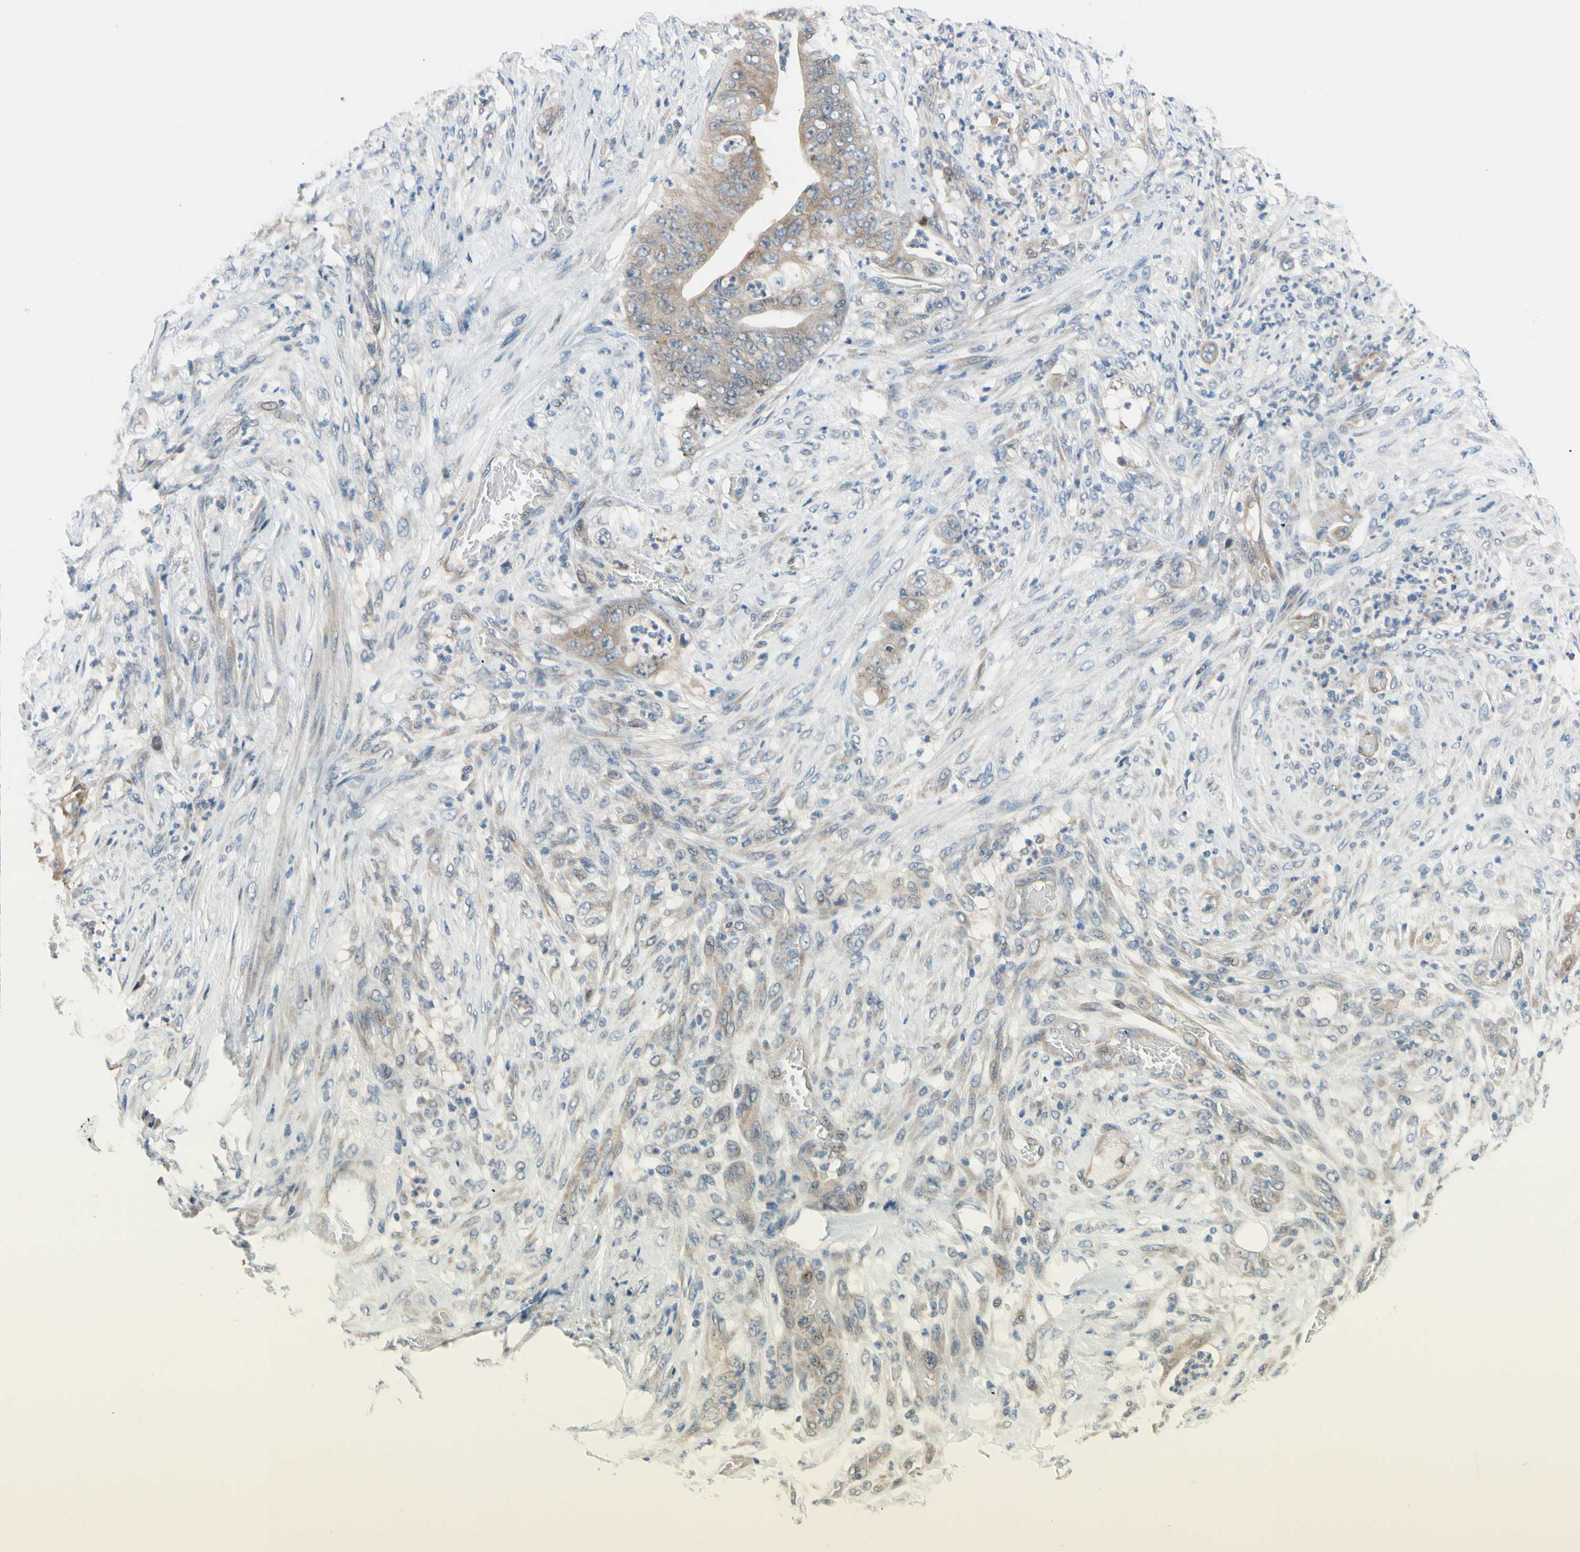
{"staining": {"intensity": "moderate", "quantity": ">75%", "location": "cytoplasmic/membranous"}, "tissue": "stomach cancer", "cell_type": "Tumor cells", "image_type": "cancer", "snomed": [{"axis": "morphology", "description": "Adenocarcinoma, NOS"}, {"axis": "topography", "description": "Stomach"}], "caption": "This photomicrograph exhibits immunohistochemistry (IHC) staining of adenocarcinoma (stomach), with medium moderate cytoplasmic/membranous positivity in about >75% of tumor cells.", "gene": "CFAP36", "patient": {"sex": "female", "age": 73}}